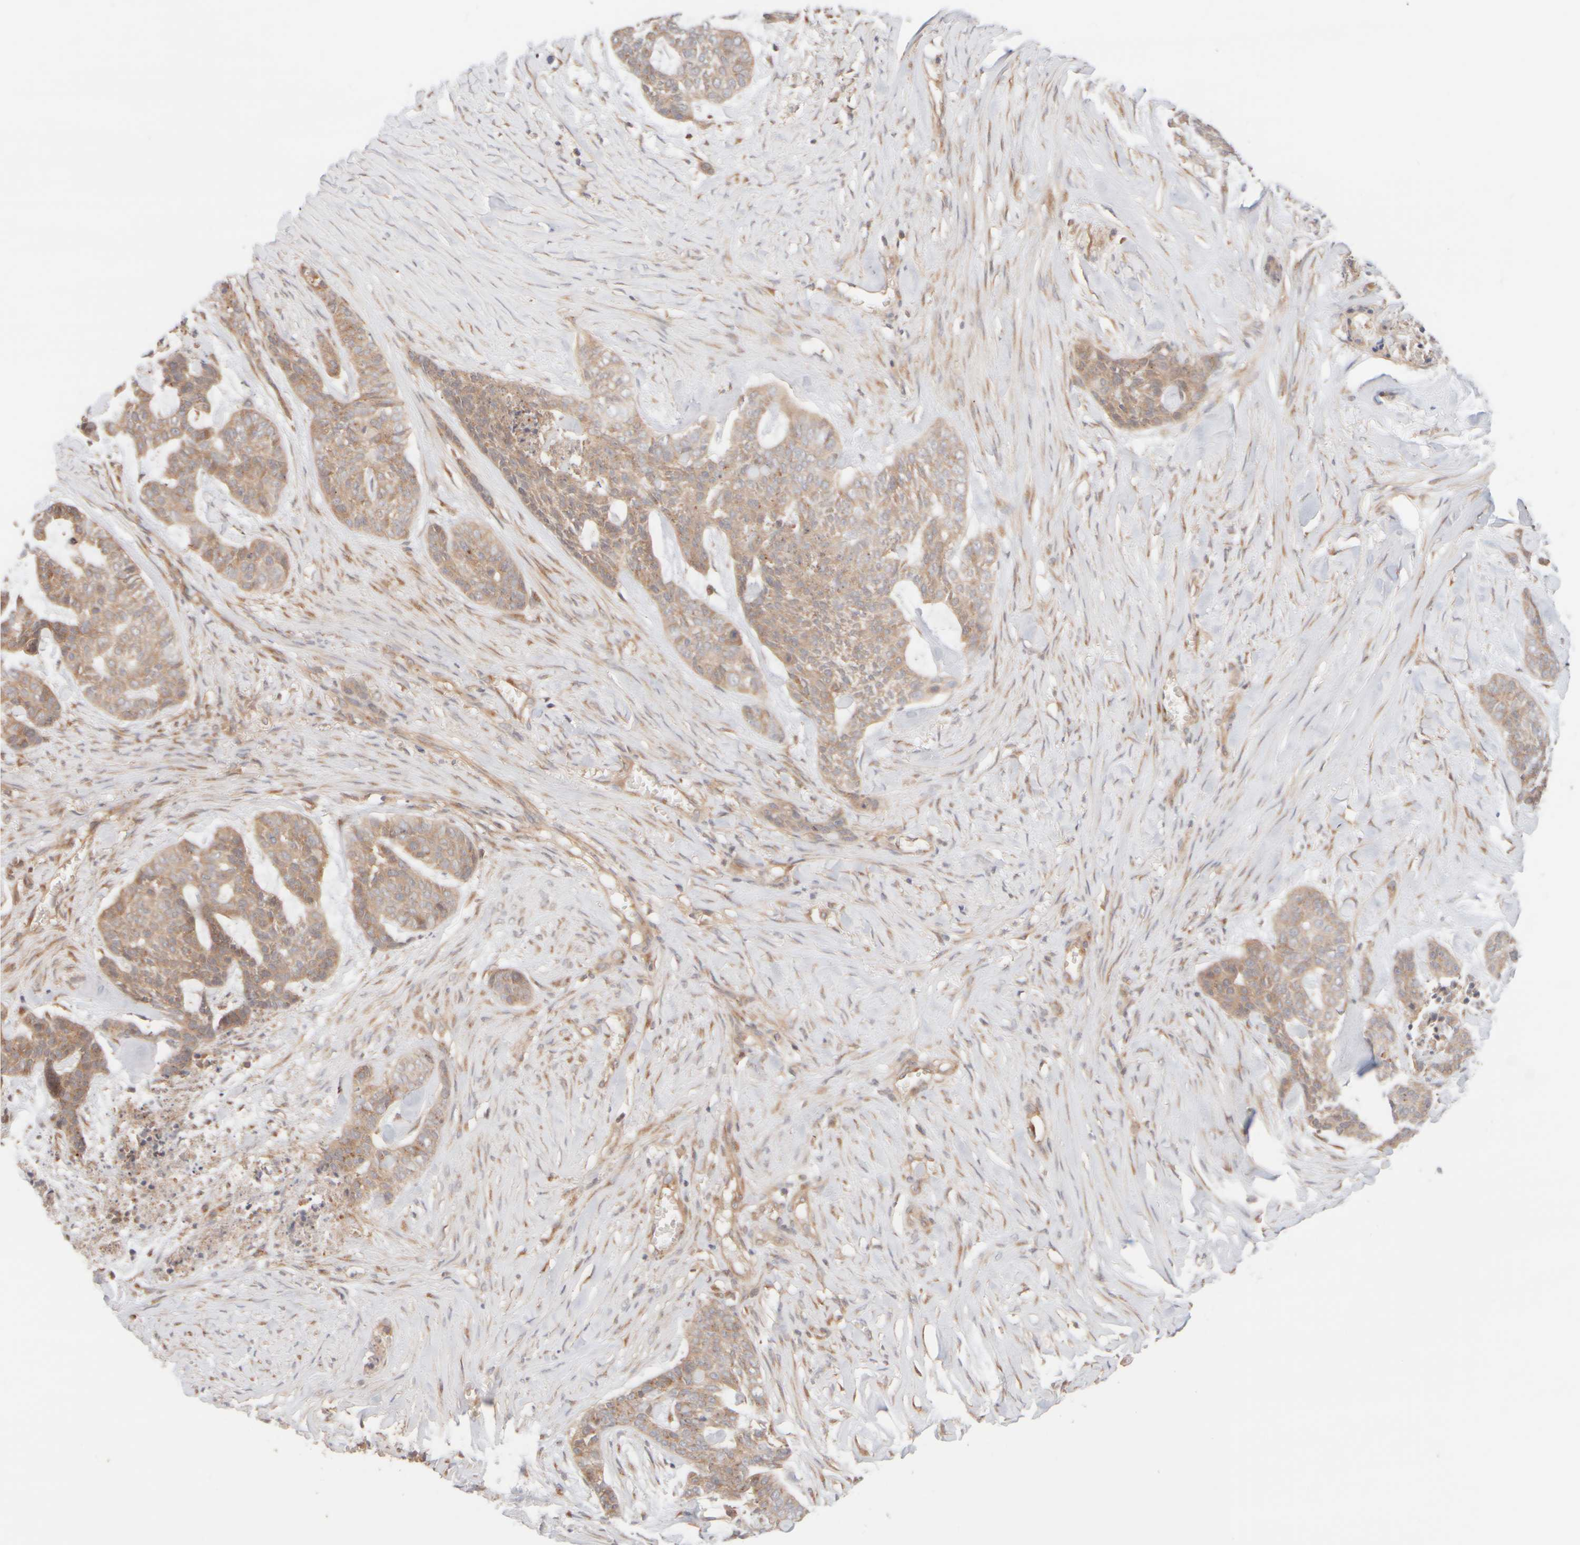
{"staining": {"intensity": "weak", "quantity": ">75%", "location": "cytoplasmic/membranous"}, "tissue": "skin cancer", "cell_type": "Tumor cells", "image_type": "cancer", "snomed": [{"axis": "morphology", "description": "Basal cell carcinoma"}, {"axis": "topography", "description": "Skin"}], "caption": "This image displays immunohistochemistry (IHC) staining of human basal cell carcinoma (skin), with low weak cytoplasmic/membranous staining in about >75% of tumor cells.", "gene": "RABEP1", "patient": {"sex": "female", "age": 64}}